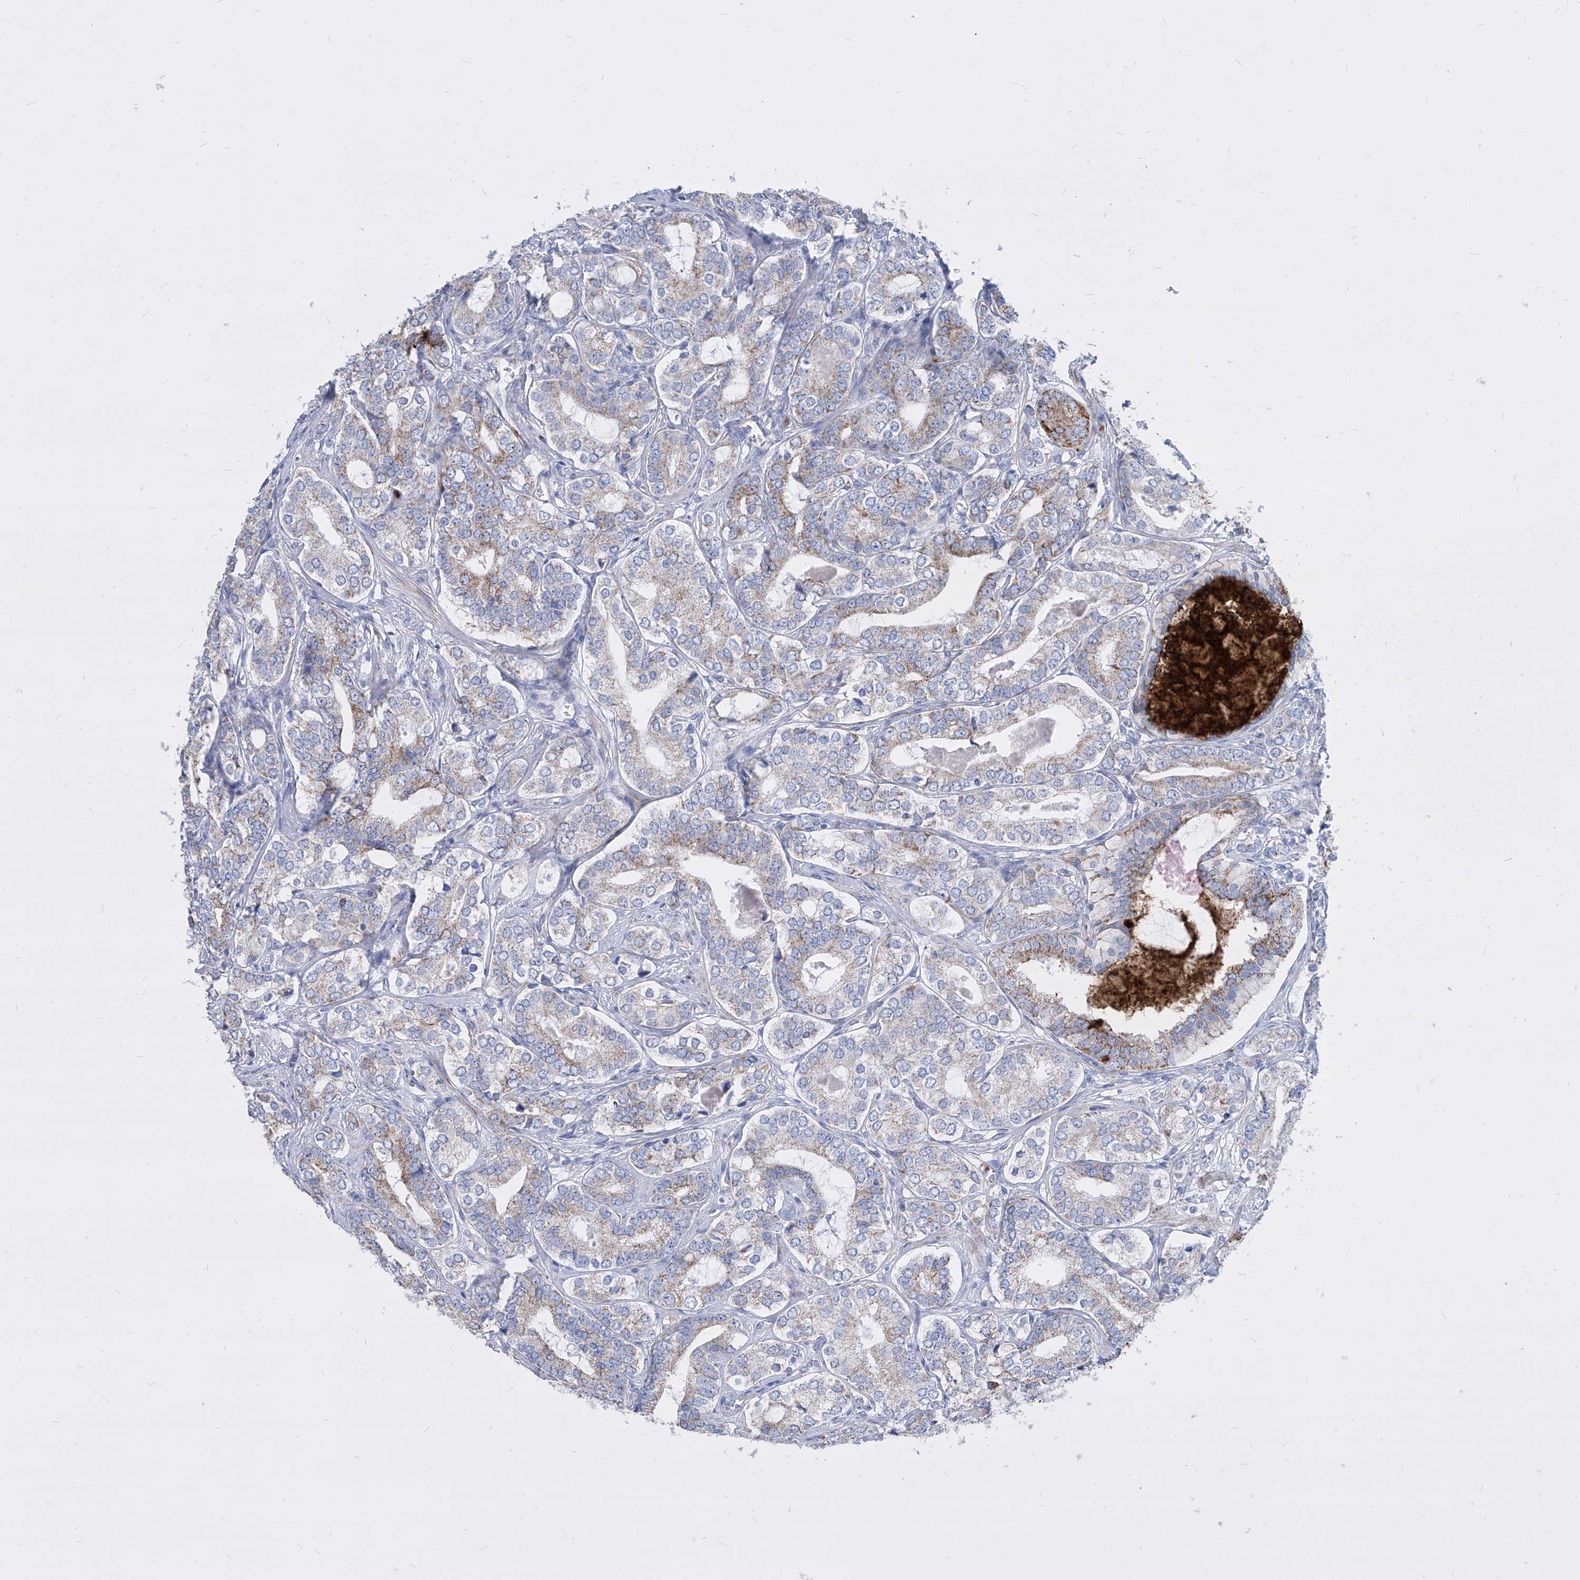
{"staining": {"intensity": "moderate", "quantity": "<25%", "location": "cytoplasmic/membranous"}, "tissue": "prostate cancer", "cell_type": "Tumor cells", "image_type": "cancer", "snomed": [{"axis": "morphology", "description": "Adenocarcinoma, High grade"}, {"axis": "topography", "description": "Prostate"}], "caption": "Immunohistochemistry (IHC) of human prostate cancer exhibits low levels of moderate cytoplasmic/membranous staining in approximately <25% of tumor cells. (DAB (3,3'-diaminobenzidine) = brown stain, brightfield microscopy at high magnification).", "gene": "COQ3", "patient": {"sex": "male", "age": 62}}